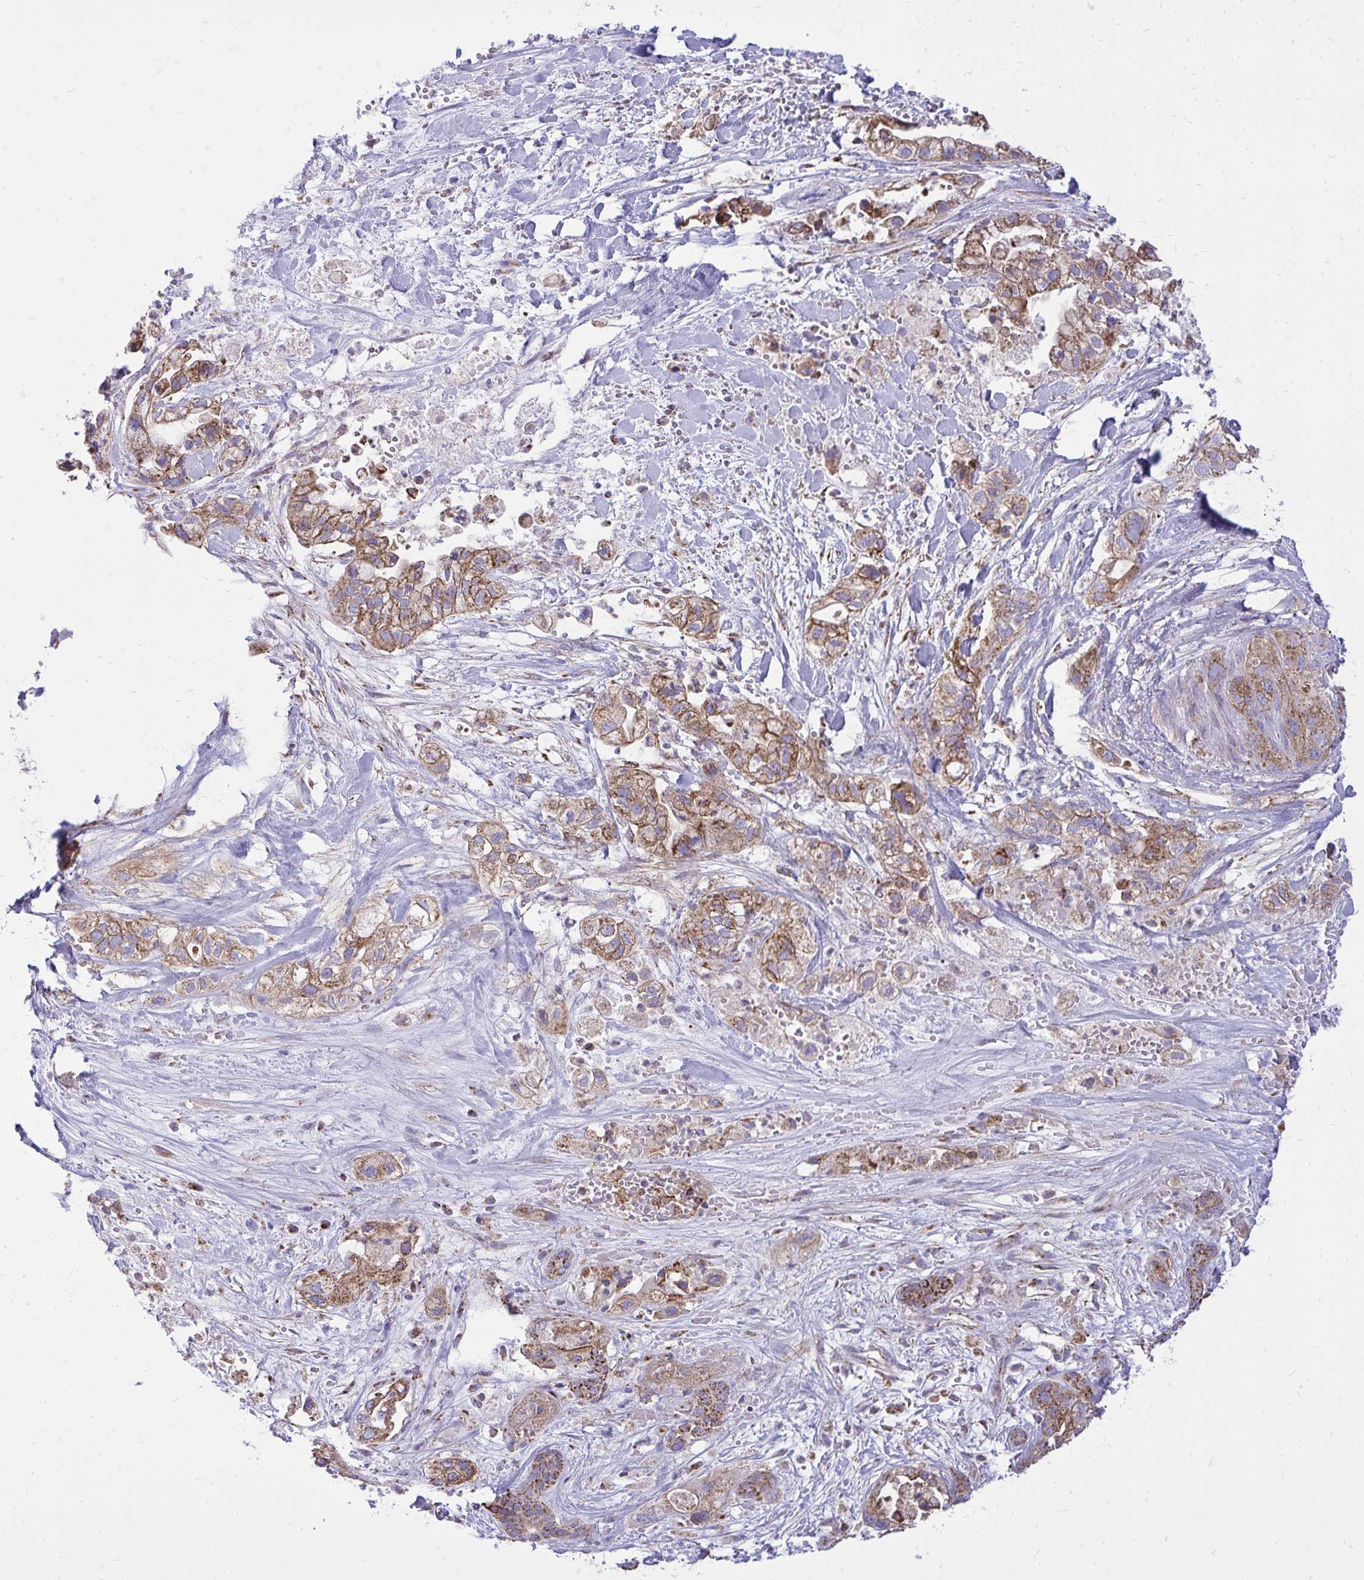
{"staining": {"intensity": "moderate", "quantity": ">75%", "location": "cytoplasmic/membranous"}, "tissue": "pancreatic cancer", "cell_type": "Tumor cells", "image_type": "cancer", "snomed": [{"axis": "morphology", "description": "Adenocarcinoma, NOS"}, {"axis": "topography", "description": "Pancreas"}], "caption": "Protein staining shows moderate cytoplasmic/membranous positivity in about >75% of tumor cells in pancreatic cancer.", "gene": "SPTBN2", "patient": {"sex": "male", "age": 44}}